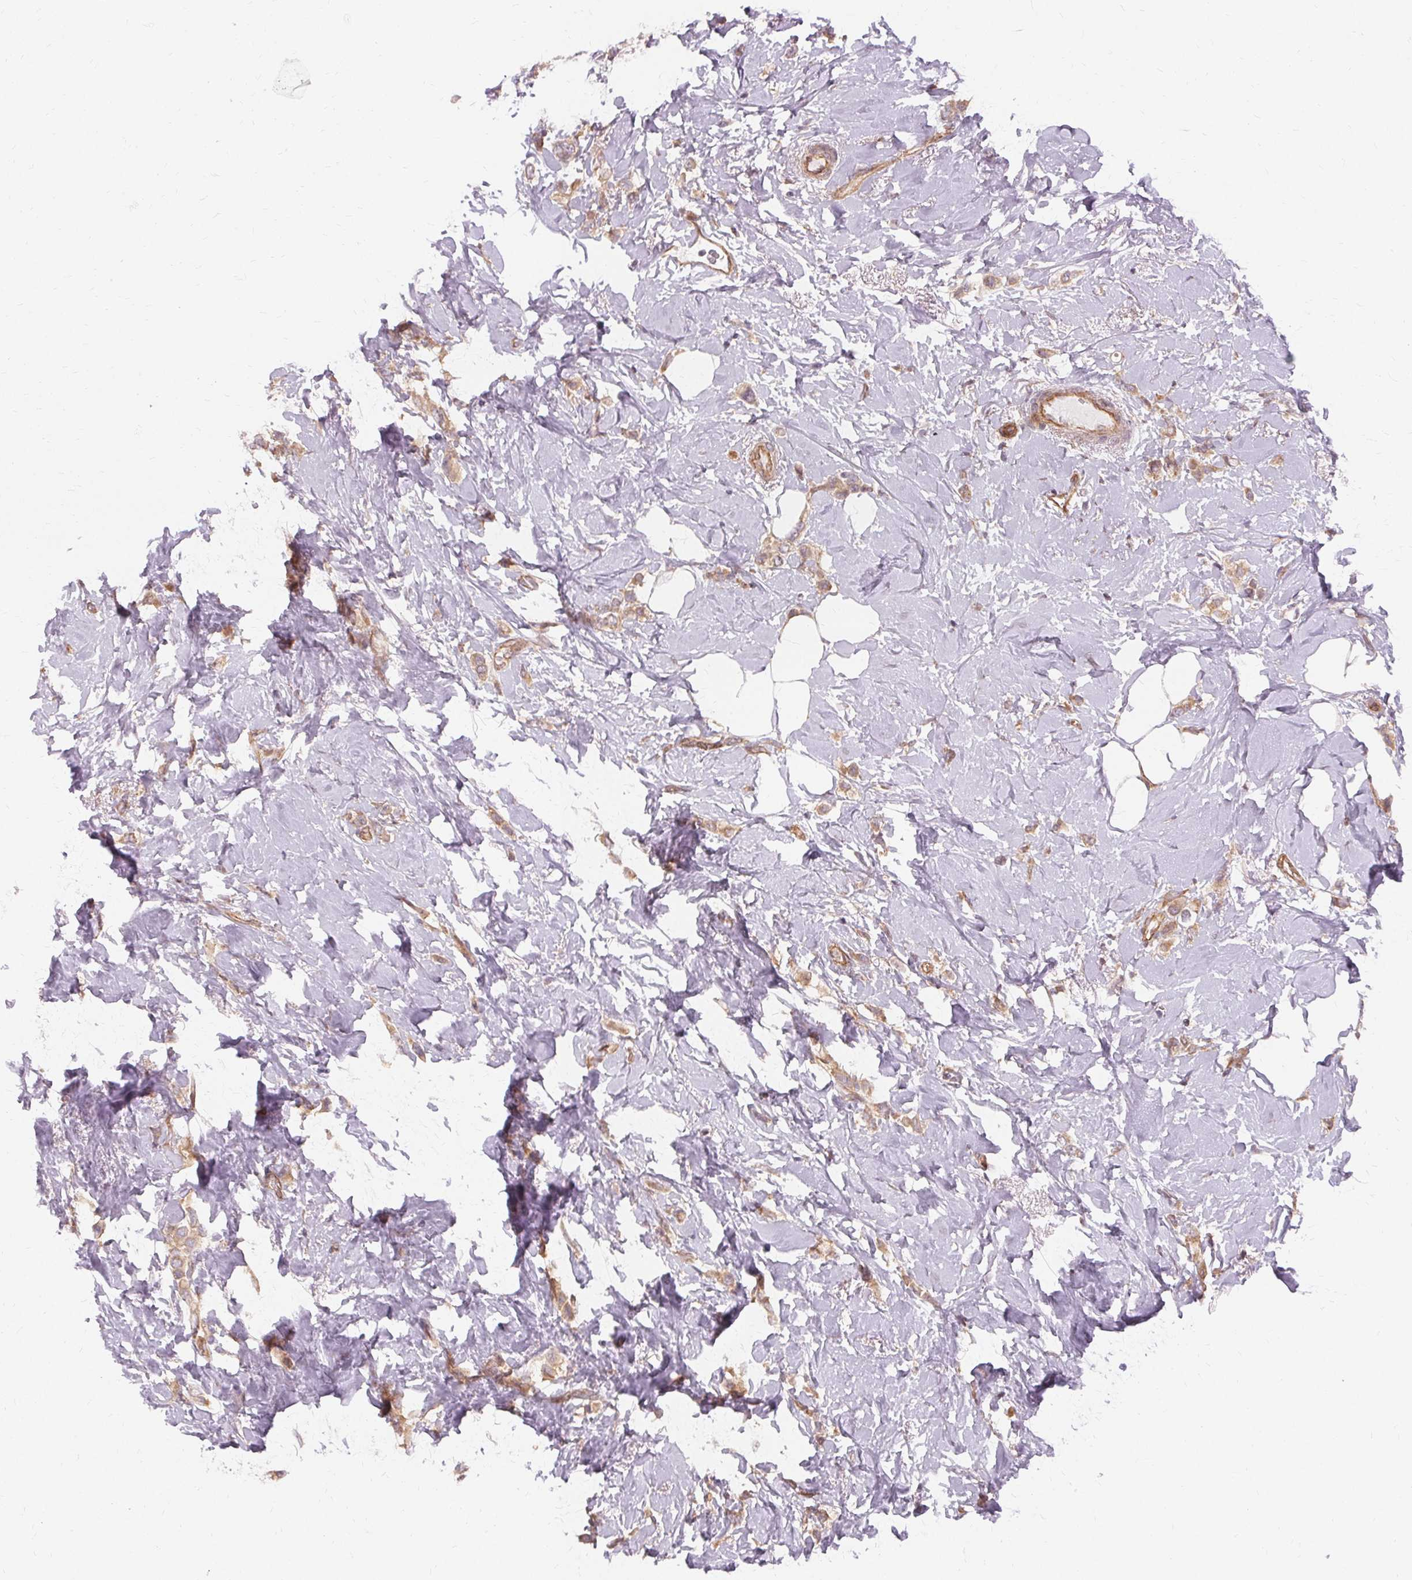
{"staining": {"intensity": "weak", "quantity": ">75%", "location": "cytoplasmic/membranous"}, "tissue": "breast cancer", "cell_type": "Tumor cells", "image_type": "cancer", "snomed": [{"axis": "morphology", "description": "Lobular carcinoma"}, {"axis": "topography", "description": "Breast"}], "caption": "Protein staining of lobular carcinoma (breast) tissue demonstrates weak cytoplasmic/membranous staining in about >75% of tumor cells.", "gene": "USP8", "patient": {"sex": "female", "age": 66}}